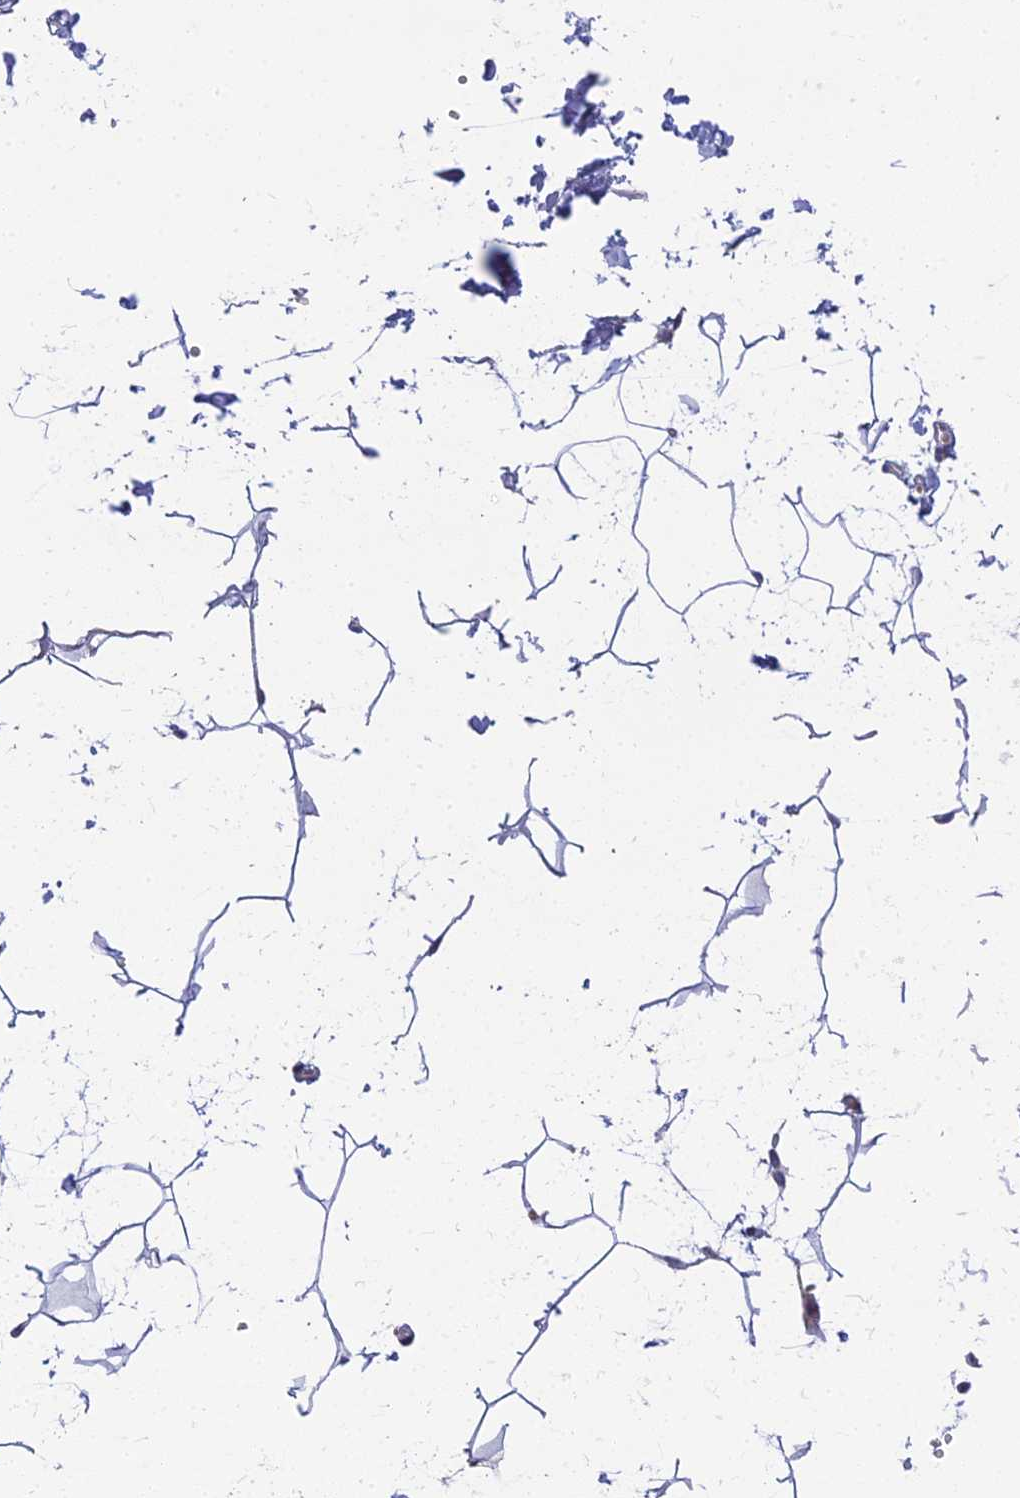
{"staining": {"intensity": "negative", "quantity": "none", "location": "none"}, "tissue": "adipose tissue", "cell_type": "Adipocytes", "image_type": "normal", "snomed": [{"axis": "morphology", "description": "Normal tissue, NOS"}, {"axis": "topography", "description": "Gallbladder"}, {"axis": "topography", "description": "Peripheral nerve tissue"}], "caption": "Normal adipose tissue was stained to show a protein in brown. There is no significant staining in adipocytes.", "gene": "DTX2", "patient": {"sex": "male", "age": 38}}